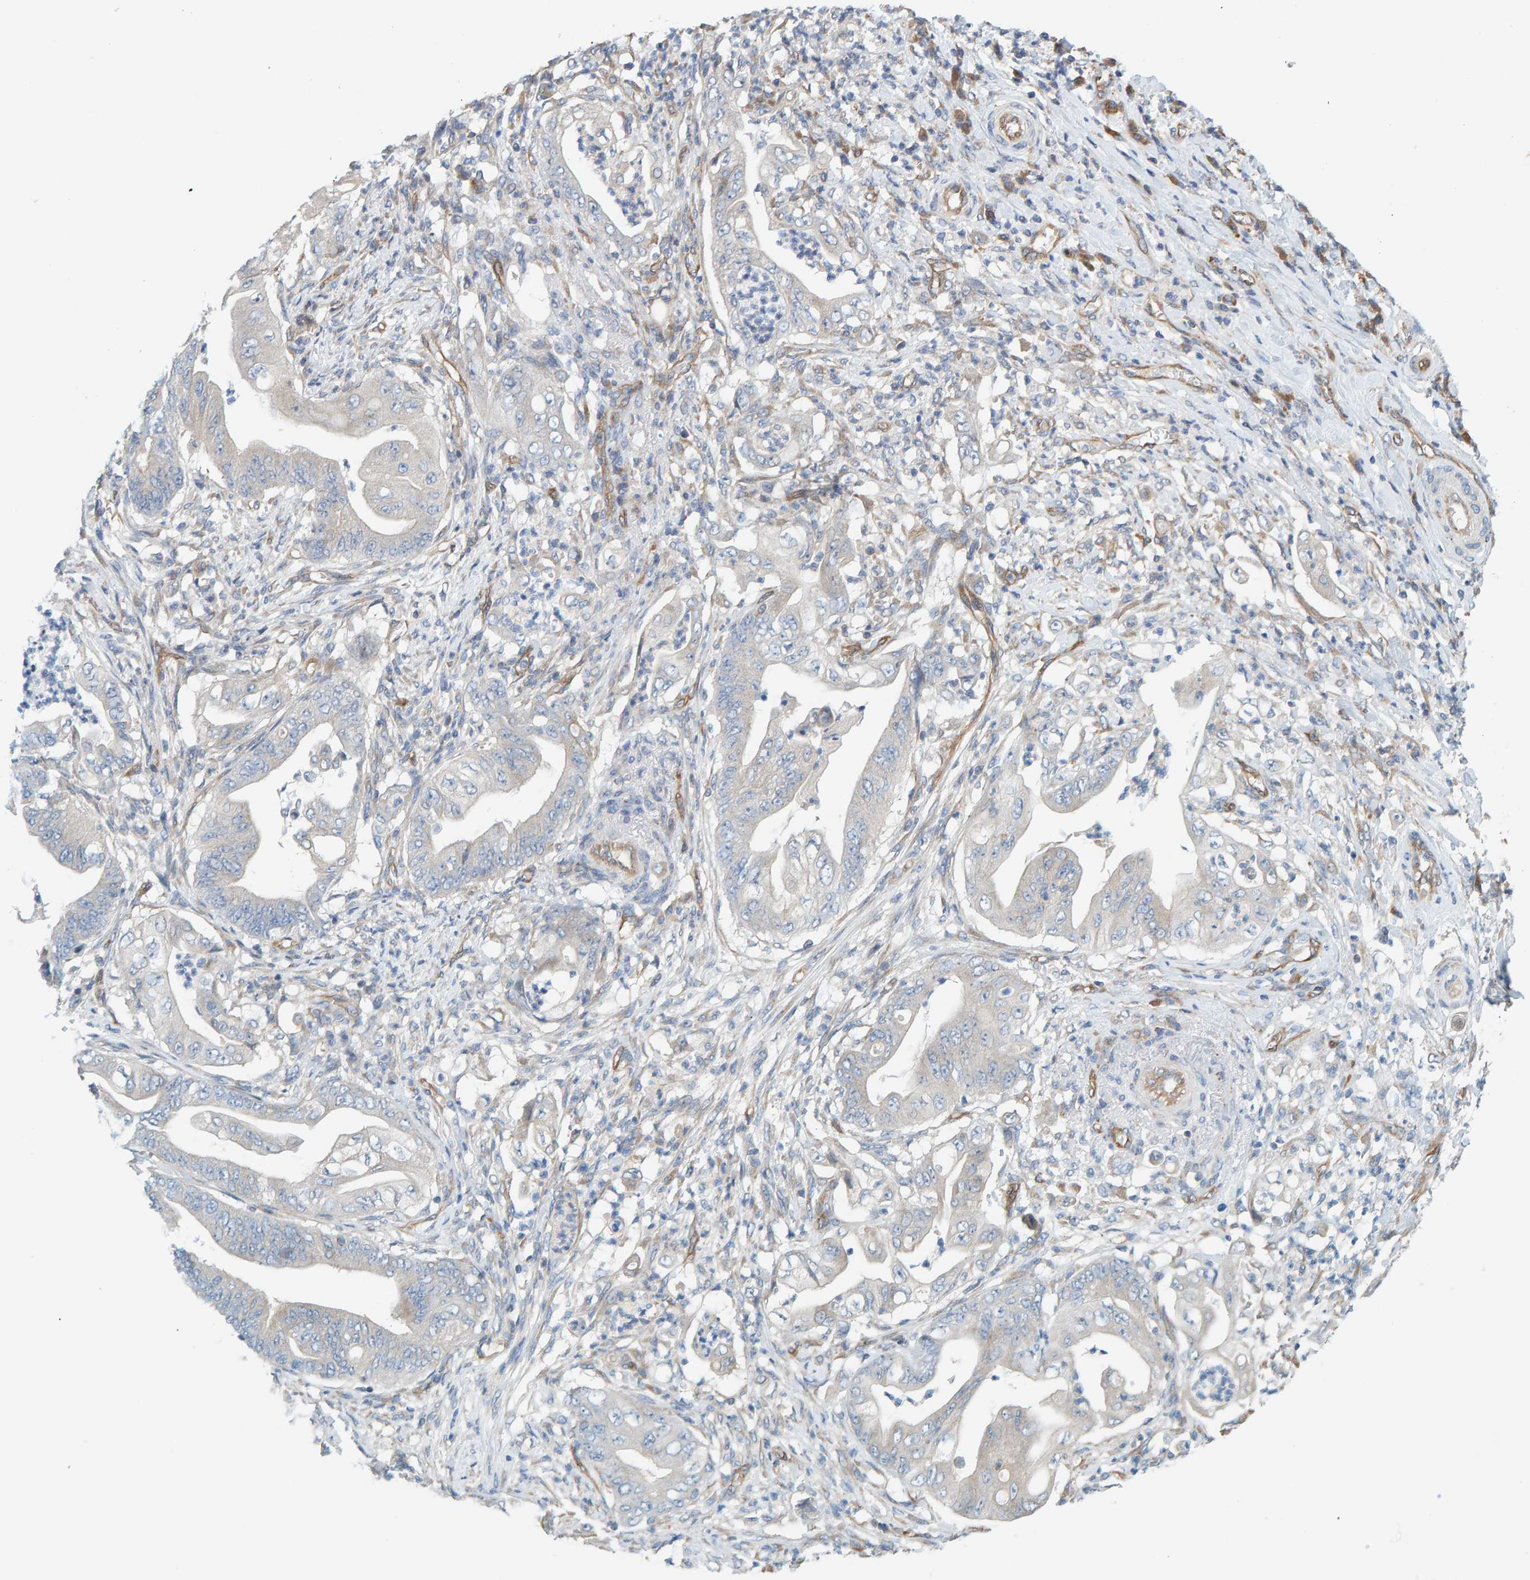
{"staining": {"intensity": "negative", "quantity": "none", "location": "none"}, "tissue": "stomach cancer", "cell_type": "Tumor cells", "image_type": "cancer", "snomed": [{"axis": "morphology", "description": "Adenocarcinoma, NOS"}, {"axis": "topography", "description": "Stomach"}], "caption": "Human stomach cancer (adenocarcinoma) stained for a protein using immunohistochemistry demonstrates no expression in tumor cells.", "gene": "PRKD2", "patient": {"sex": "female", "age": 73}}